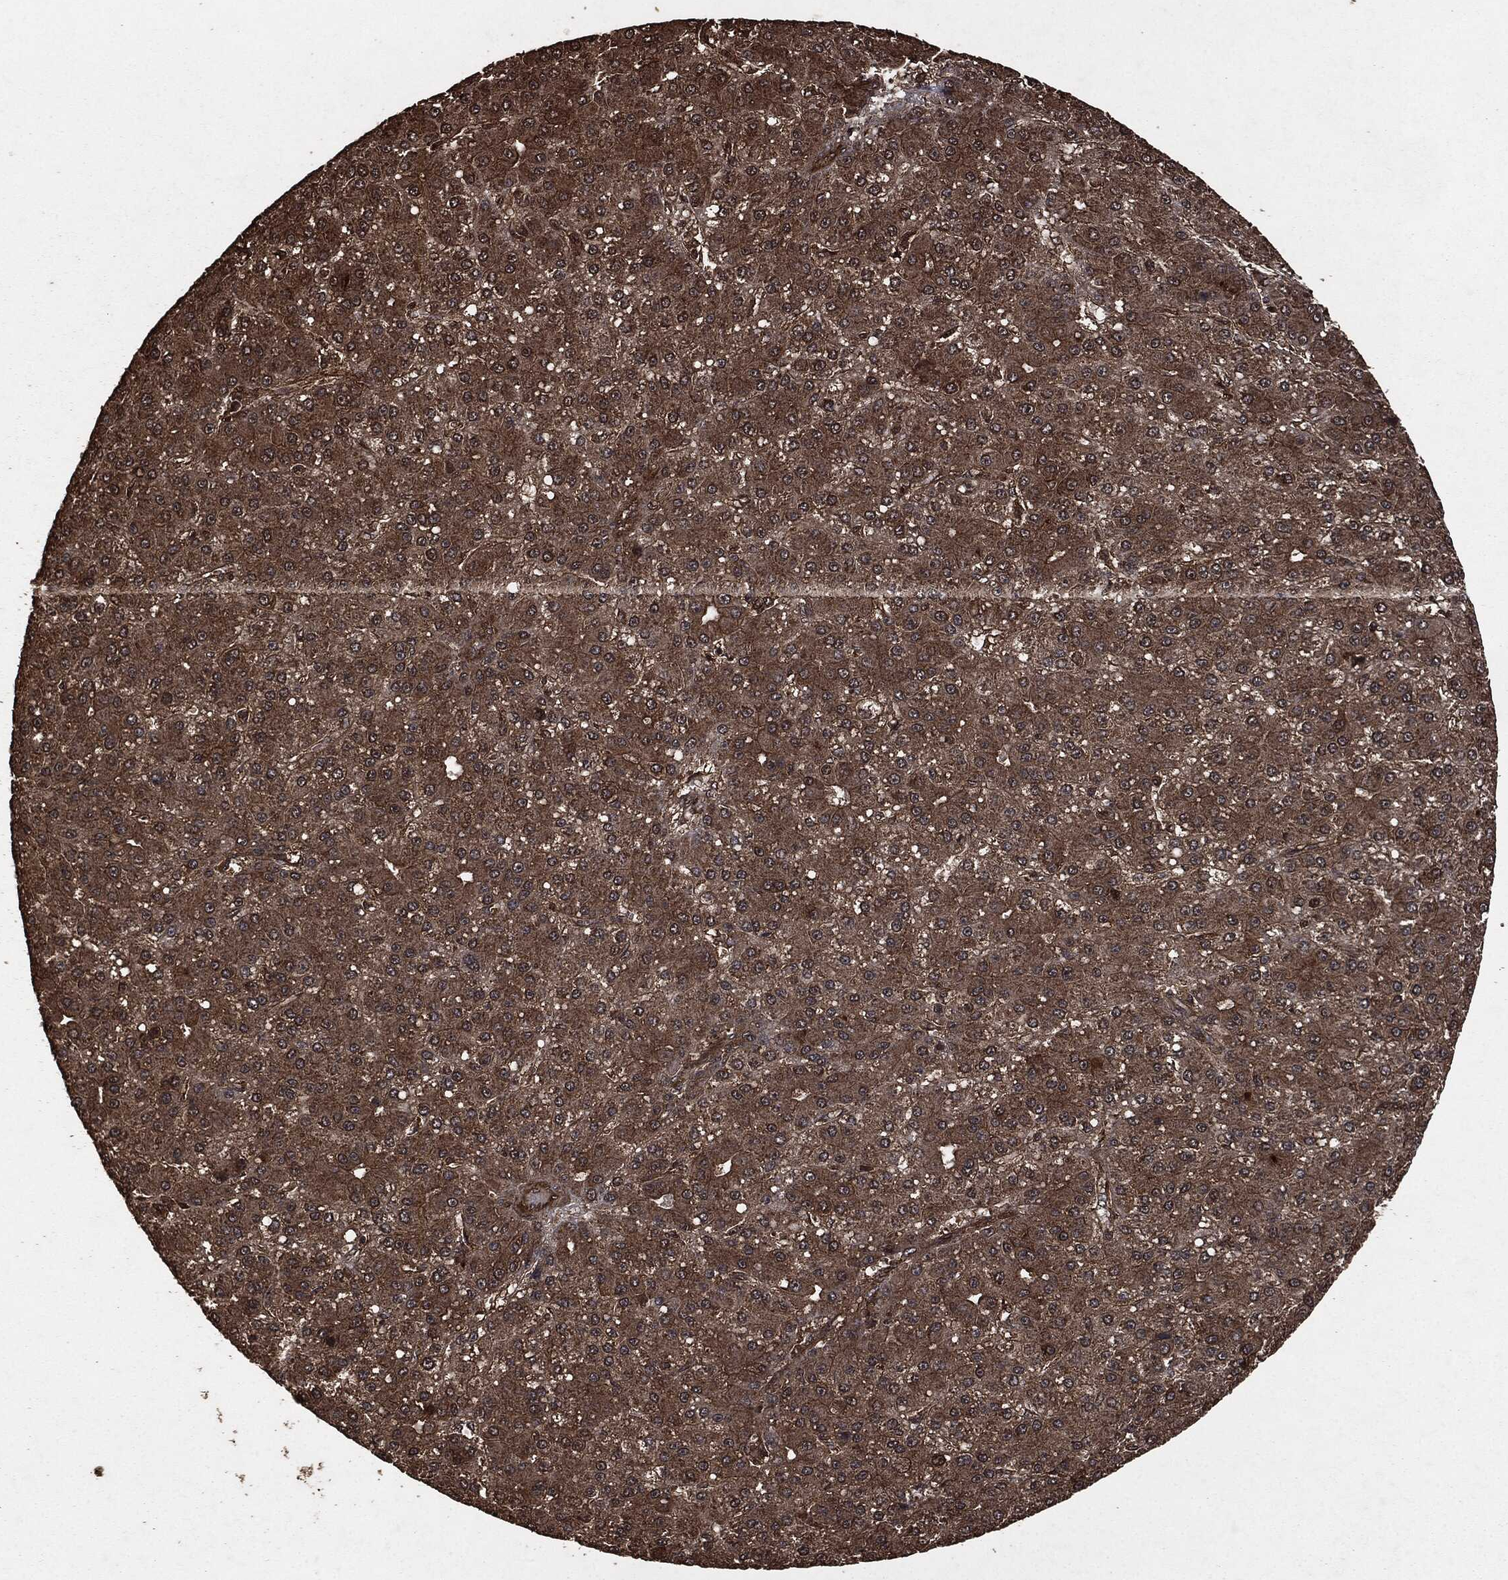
{"staining": {"intensity": "strong", "quantity": "25%-75%", "location": "cytoplasmic/membranous"}, "tissue": "liver cancer", "cell_type": "Tumor cells", "image_type": "cancer", "snomed": [{"axis": "morphology", "description": "Carcinoma, Hepatocellular, NOS"}, {"axis": "topography", "description": "Liver"}], "caption": "Immunohistochemical staining of human liver hepatocellular carcinoma exhibits high levels of strong cytoplasmic/membranous protein expression in approximately 25%-75% of tumor cells.", "gene": "HRAS", "patient": {"sex": "male", "age": 67}}